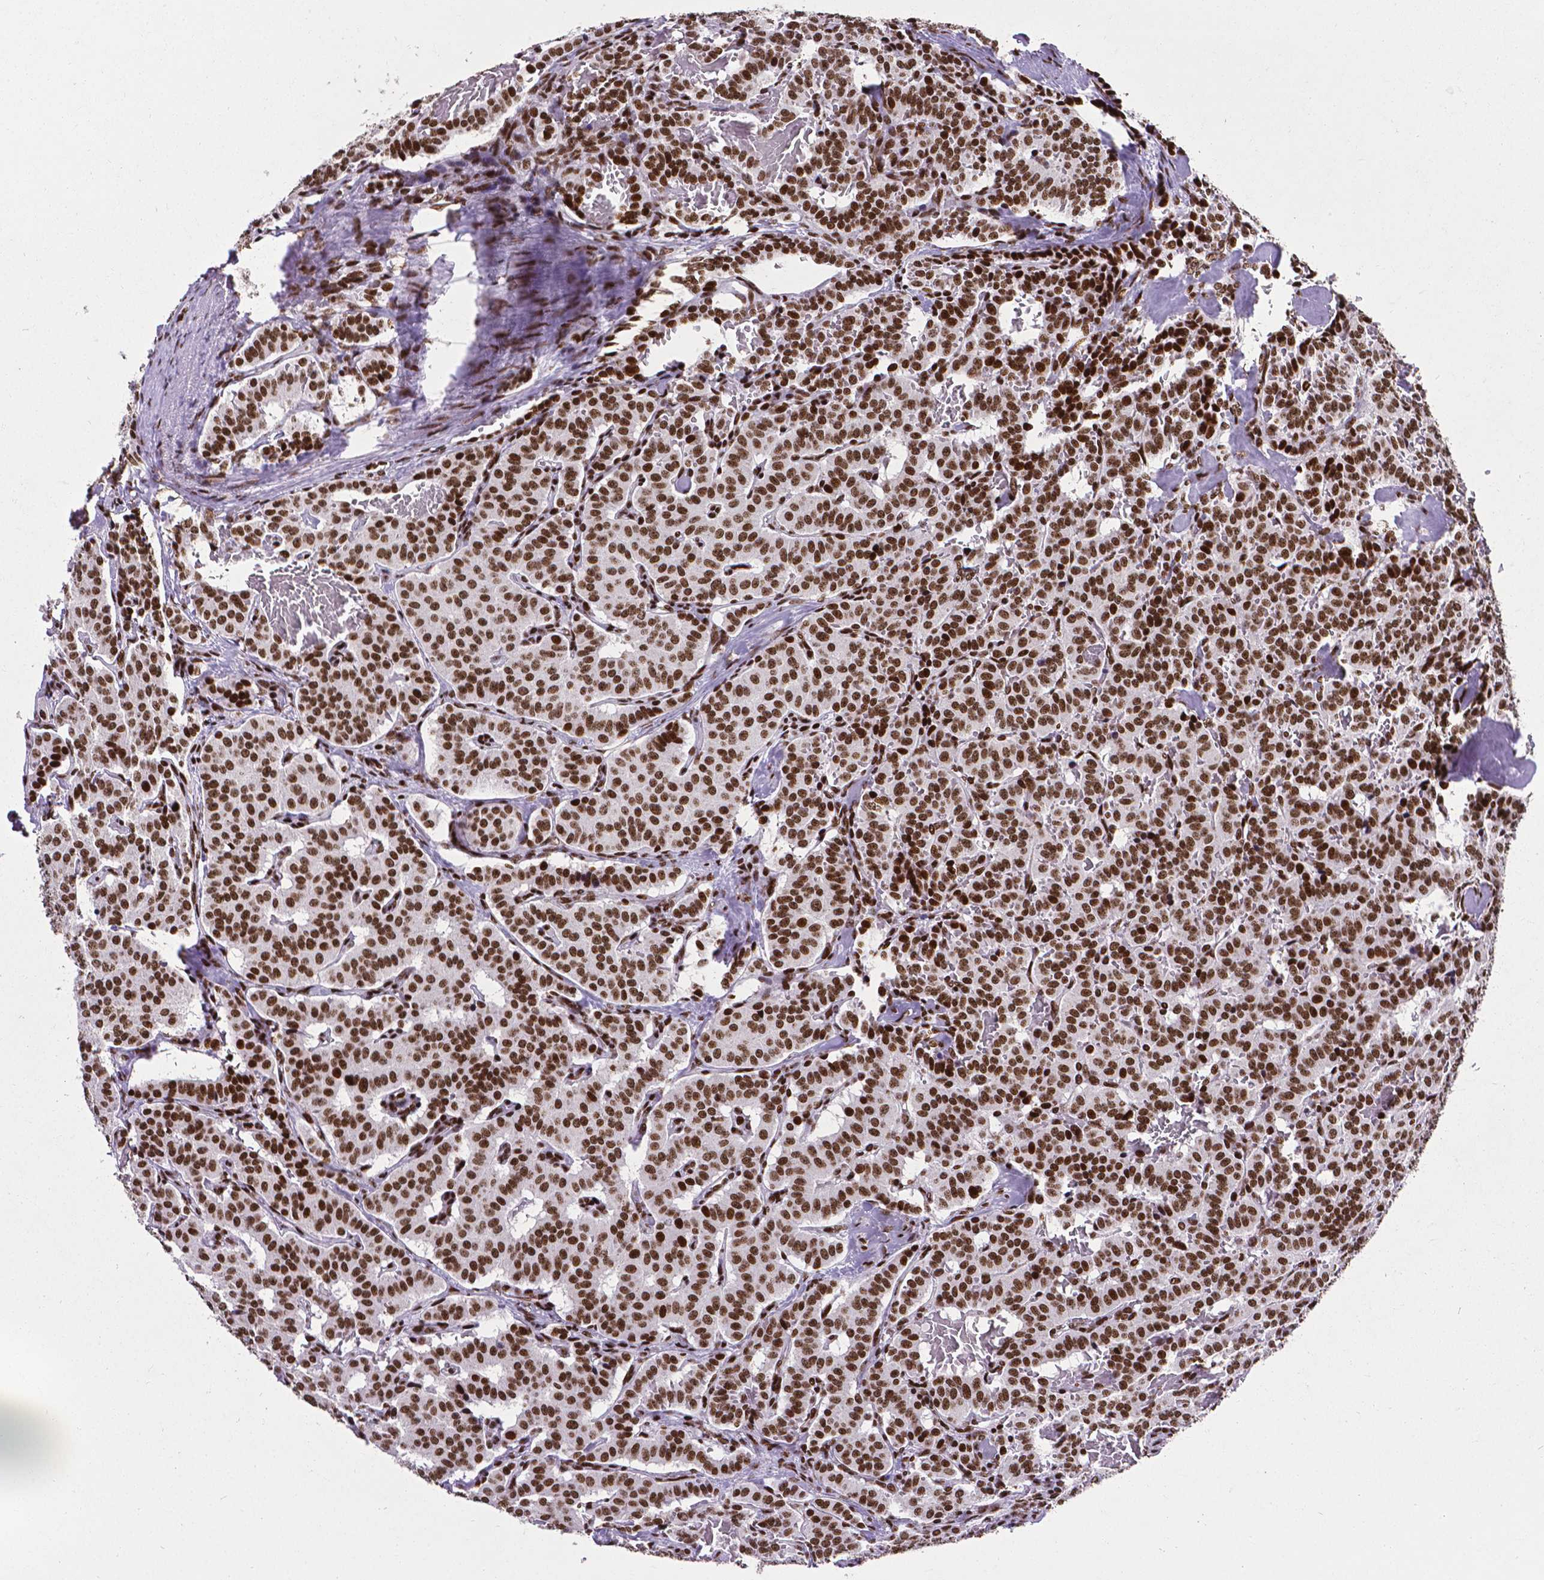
{"staining": {"intensity": "strong", "quantity": ">75%", "location": "nuclear"}, "tissue": "carcinoid", "cell_type": "Tumor cells", "image_type": "cancer", "snomed": [{"axis": "morphology", "description": "Carcinoid, malignant, NOS"}, {"axis": "topography", "description": "Lung"}], "caption": "The immunohistochemical stain highlights strong nuclear staining in tumor cells of carcinoid tissue. The staining is performed using DAB brown chromogen to label protein expression. The nuclei are counter-stained blue using hematoxylin.", "gene": "CTCF", "patient": {"sex": "female", "age": 46}}